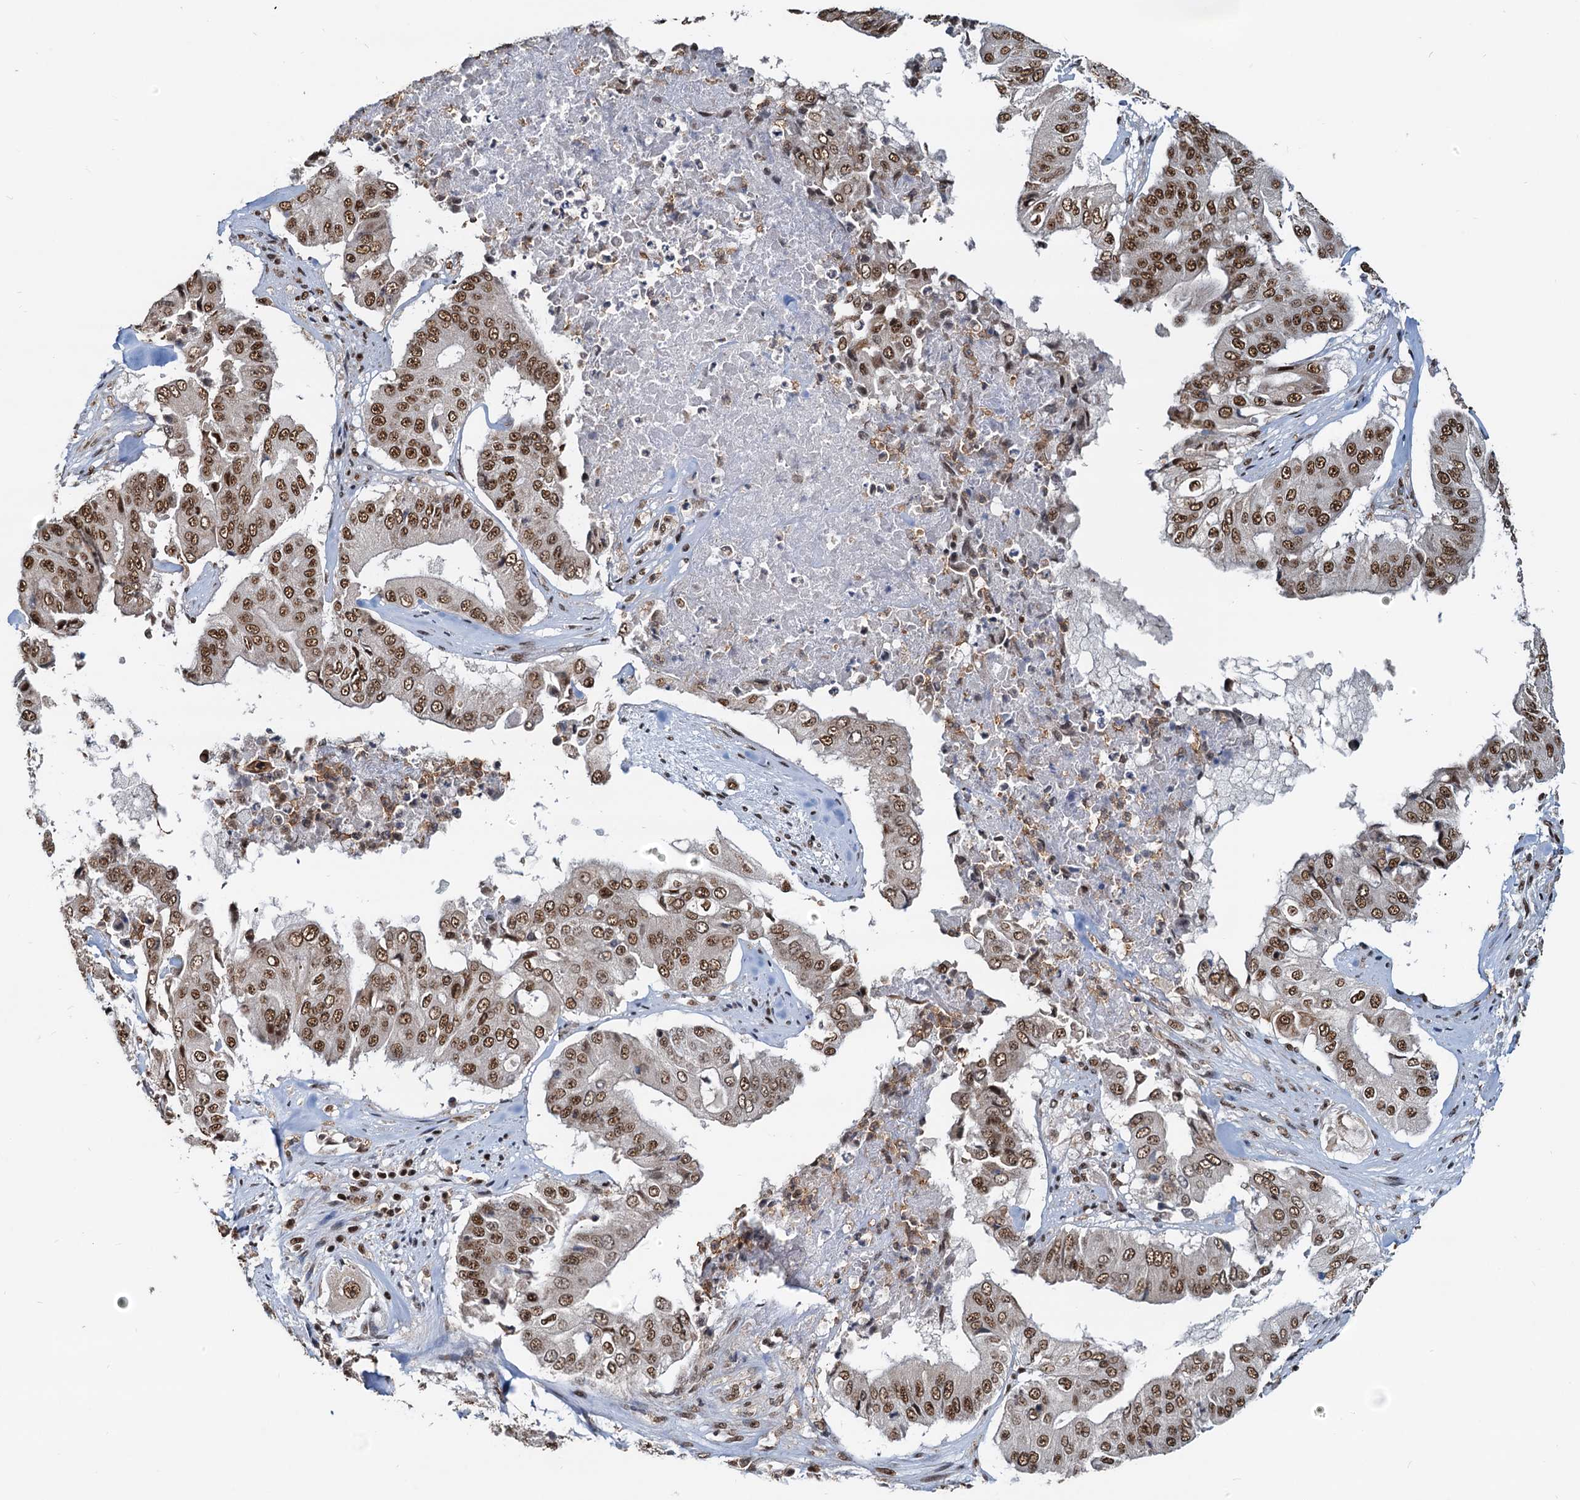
{"staining": {"intensity": "strong", "quantity": ">75%", "location": "nuclear"}, "tissue": "pancreatic cancer", "cell_type": "Tumor cells", "image_type": "cancer", "snomed": [{"axis": "morphology", "description": "Adenocarcinoma, NOS"}, {"axis": "topography", "description": "Pancreas"}], "caption": "Protein staining shows strong nuclear expression in about >75% of tumor cells in pancreatic cancer. (Brightfield microscopy of DAB IHC at high magnification).", "gene": "RSRC2", "patient": {"sex": "female", "age": 77}}